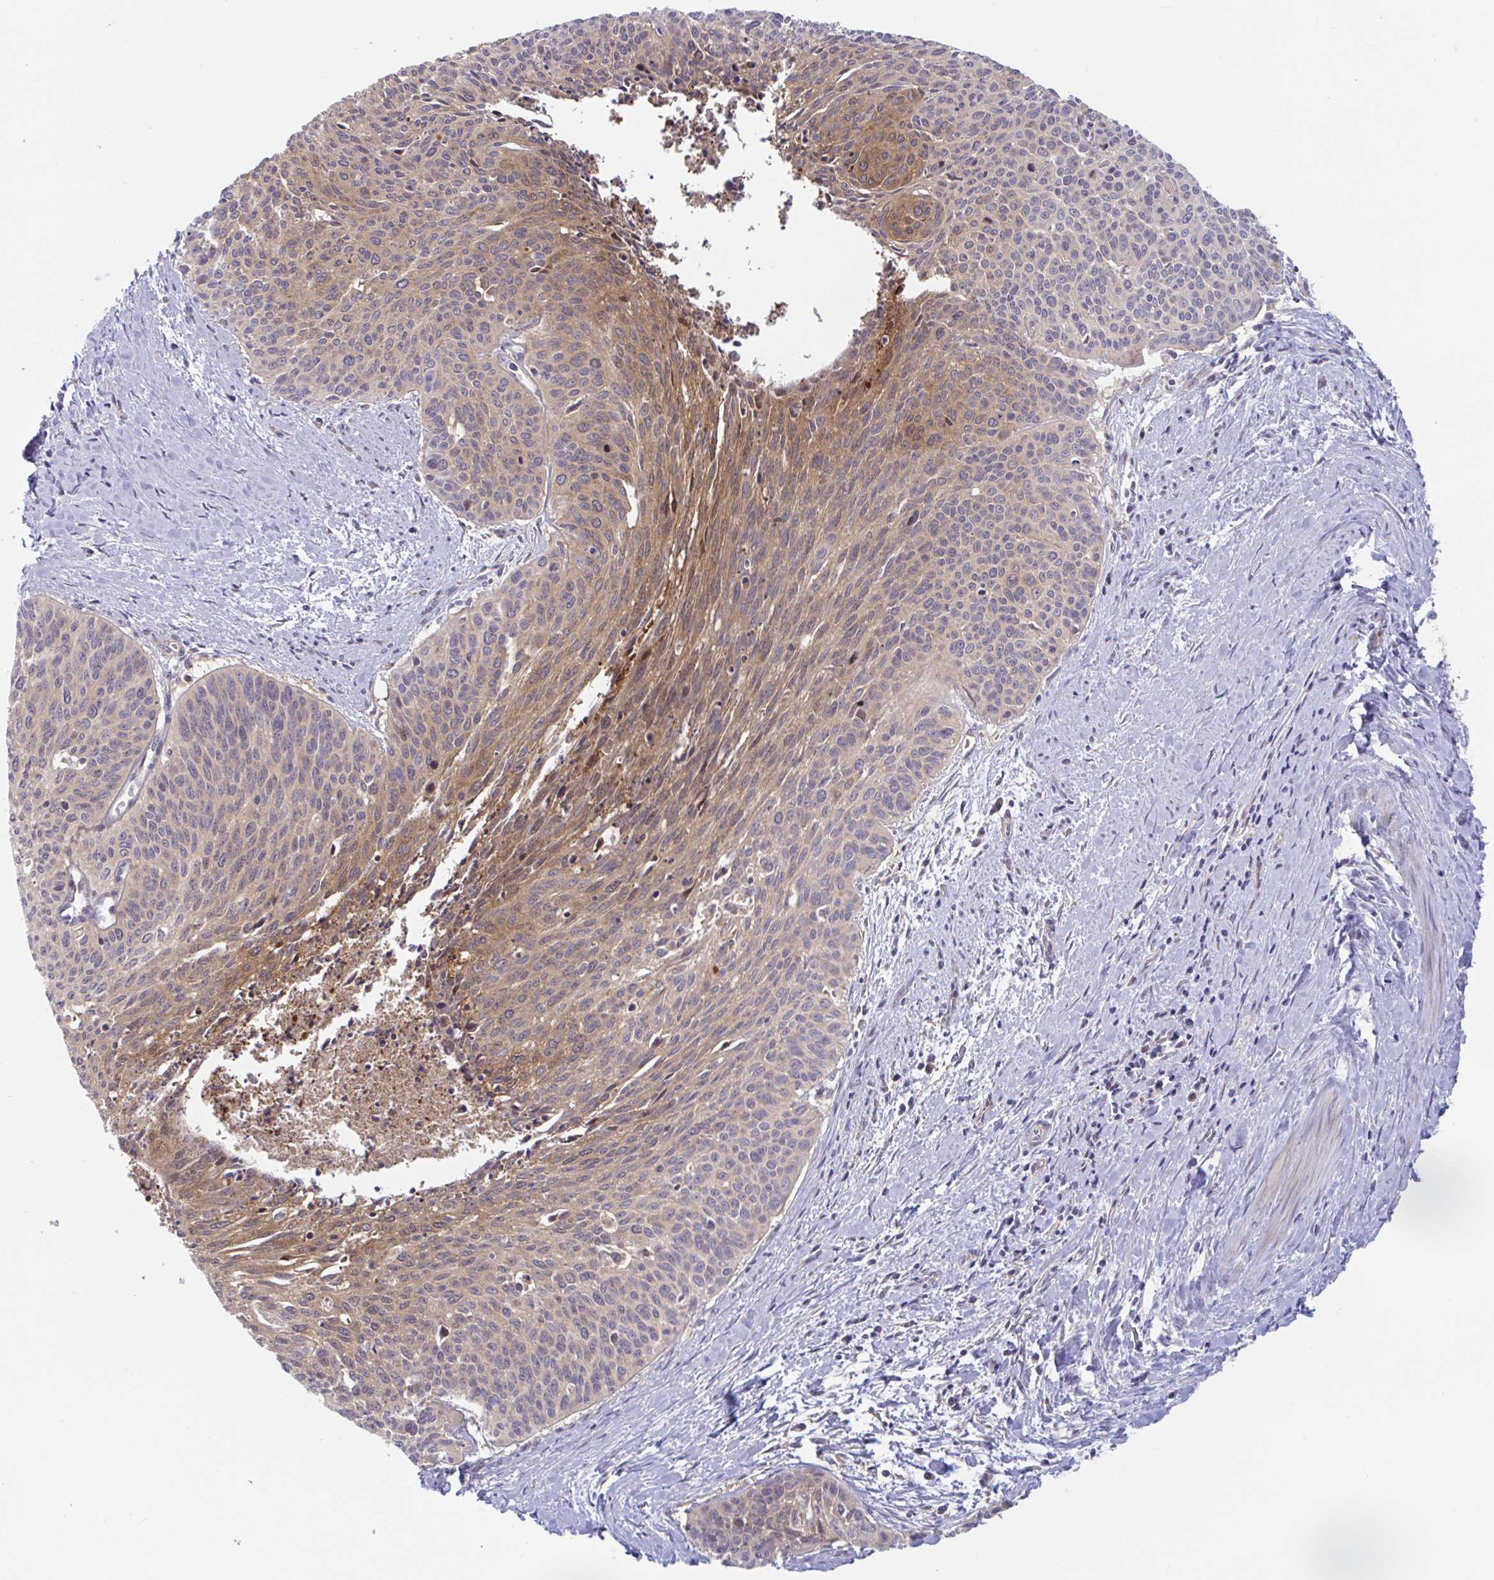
{"staining": {"intensity": "moderate", "quantity": "25%-75%", "location": "cytoplasmic/membranous,nuclear"}, "tissue": "cervical cancer", "cell_type": "Tumor cells", "image_type": "cancer", "snomed": [{"axis": "morphology", "description": "Squamous cell carcinoma, NOS"}, {"axis": "topography", "description": "Cervix"}], "caption": "Immunohistochemistry (DAB) staining of squamous cell carcinoma (cervical) exhibits moderate cytoplasmic/membranous and nuclear protein positivity in approximately 25%-75% of tumor cells.", "gene": "LMNTD2", "patient": {"sex": "female", "age": 55}}